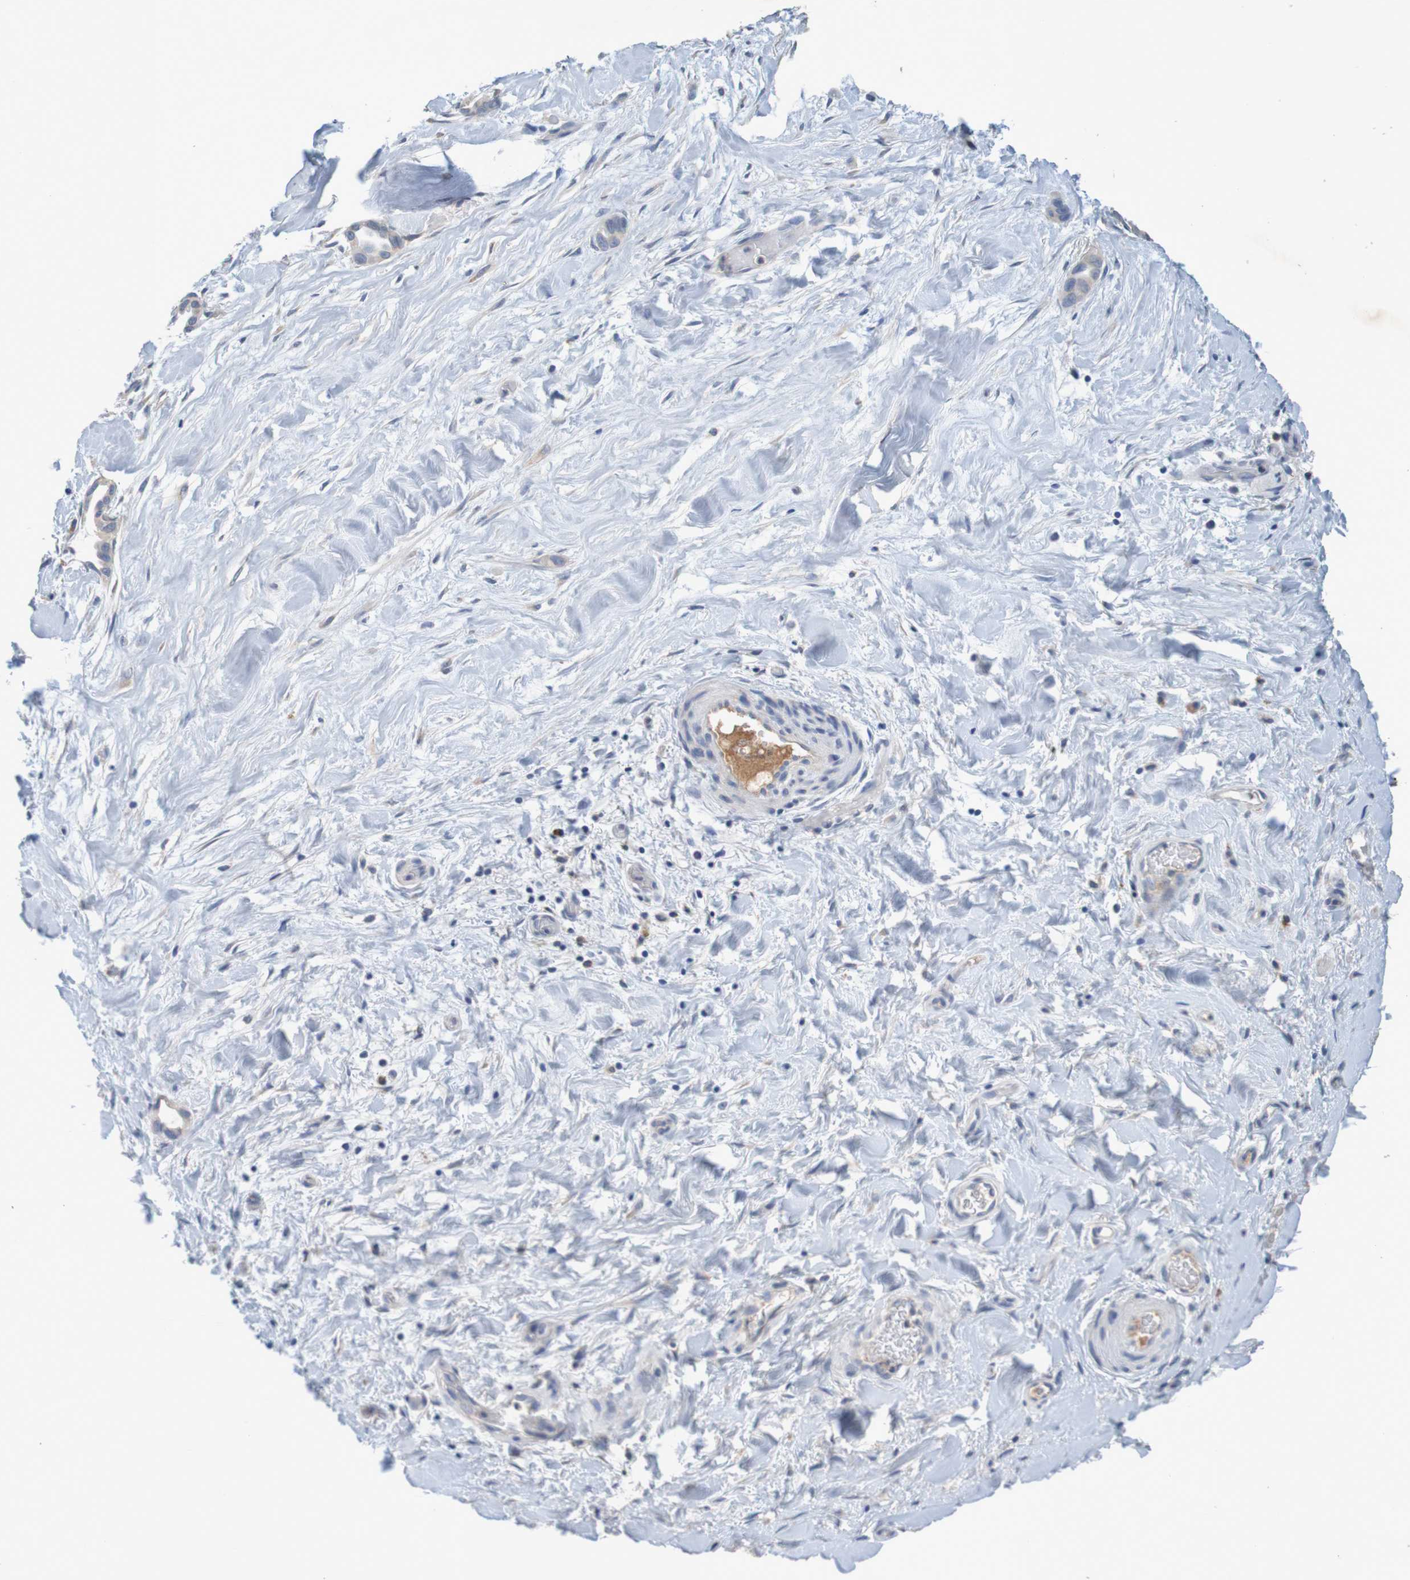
{"staining": {"intensity": "weak", "quantity": "<25%", "location": "cytoplasmic/membranous"}, "tissue": "liver cancer", "cell_type": "Tumor cells", "image_type": "cancer", "snomed": [{"axis": "morphology", "description": "Cholangiocarcinoma"}, {"axis": "topography", "description": "Liver"}], "caption": "Cholangiocarcinoma (liver) stained for a protein using IHC displays no expression tumor cells.", "gene": "LTA", "patient": {"sex": "female", "age": 65}}